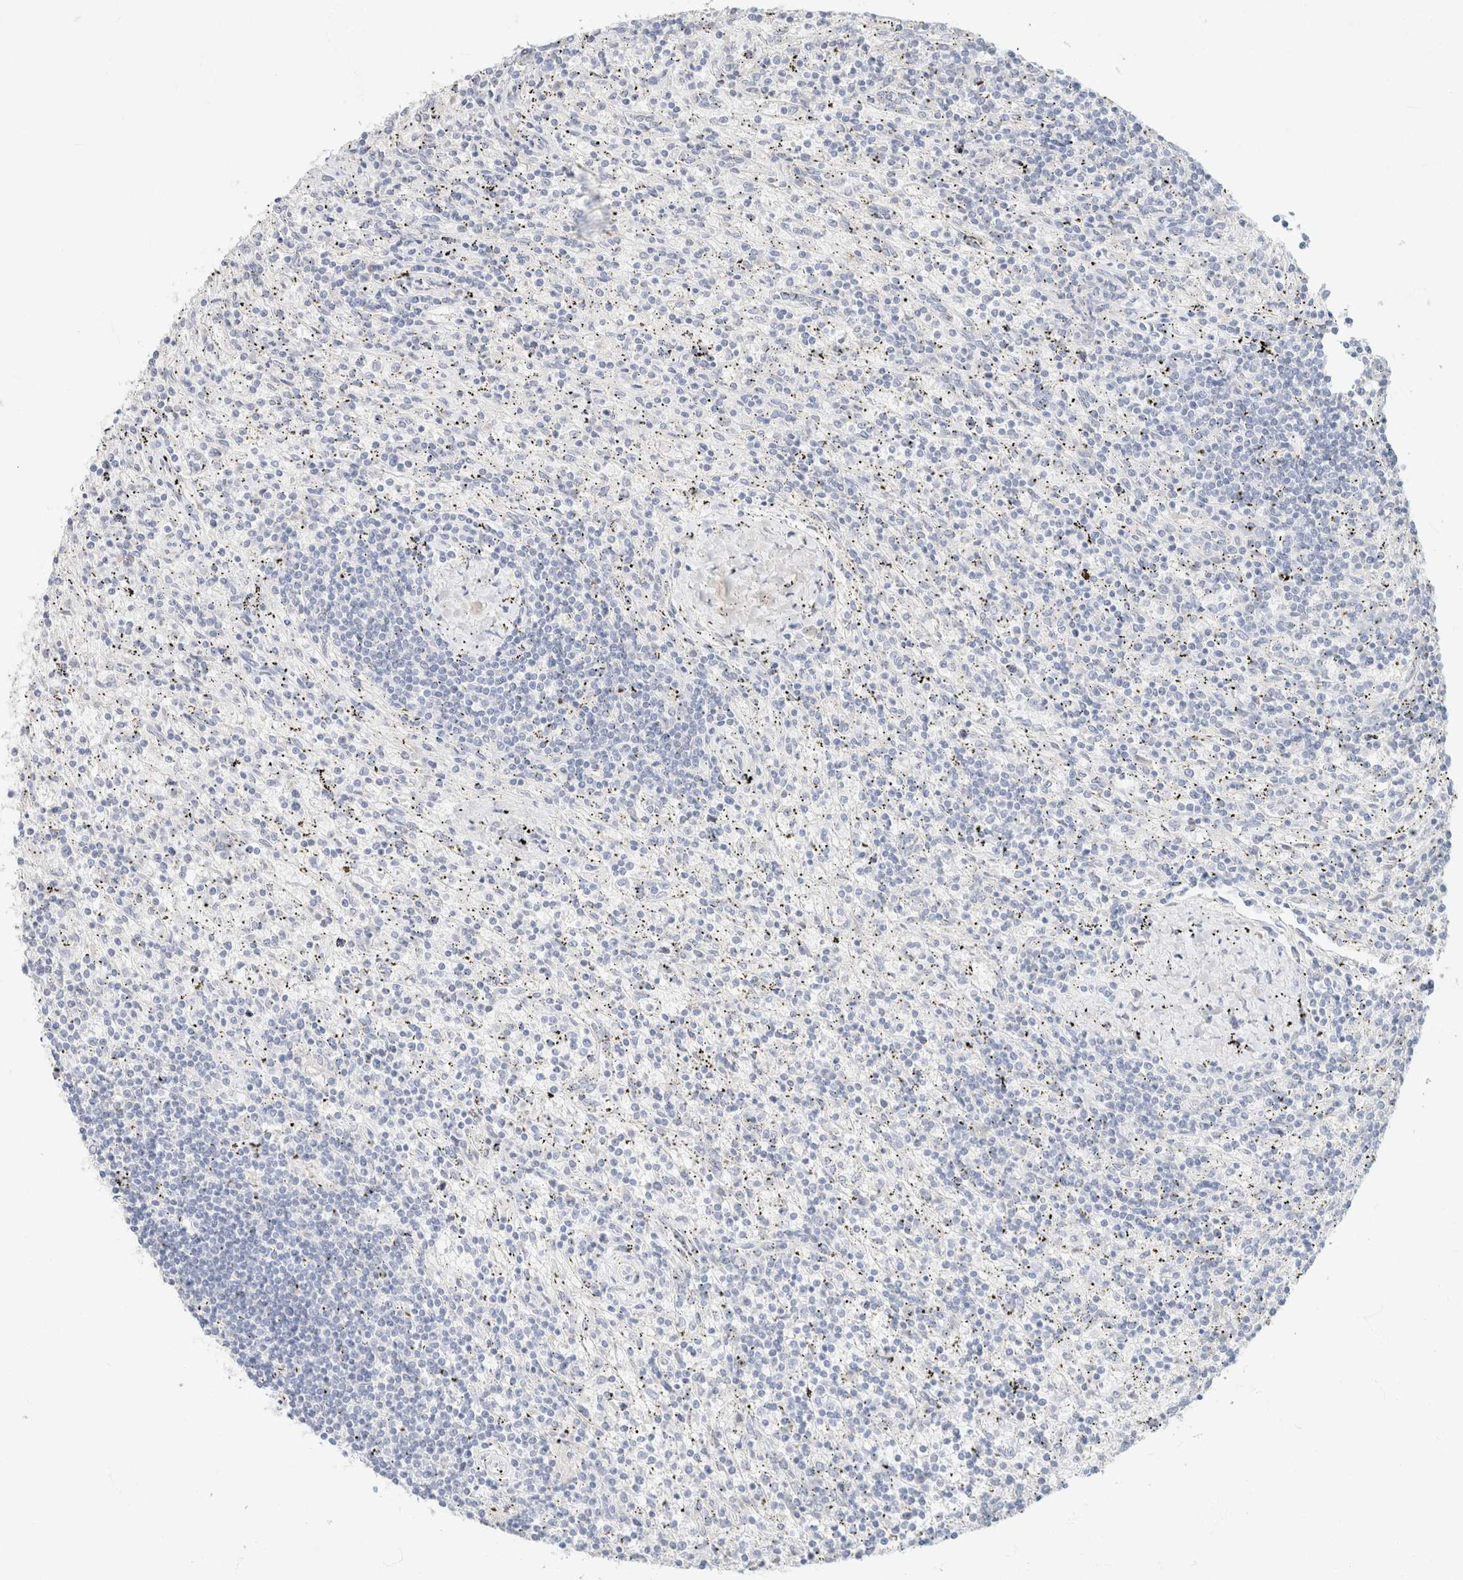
{"staining": {"intensity": "negative", "quantity": "none", "location": "none"}, "tissue": "lymphoma", "cell_type": "Tumor cells", "image_type": "cancer", "snomed": [{"axis": "morphology", "description": "Malignant lymphoma, non-Hodgkin's type, Low grade"}, {"axis": "topography", "description": "Spleen"}], "caption": "The immunohistochemistry (IHC) image has no significant expression in tumor cells of lymphoma tissue. (Immunohistochemistry (ihc), brightfield microscopy, high magnification).", "gene": "CA12", "patient": {"sex": "male", "age": 76}}